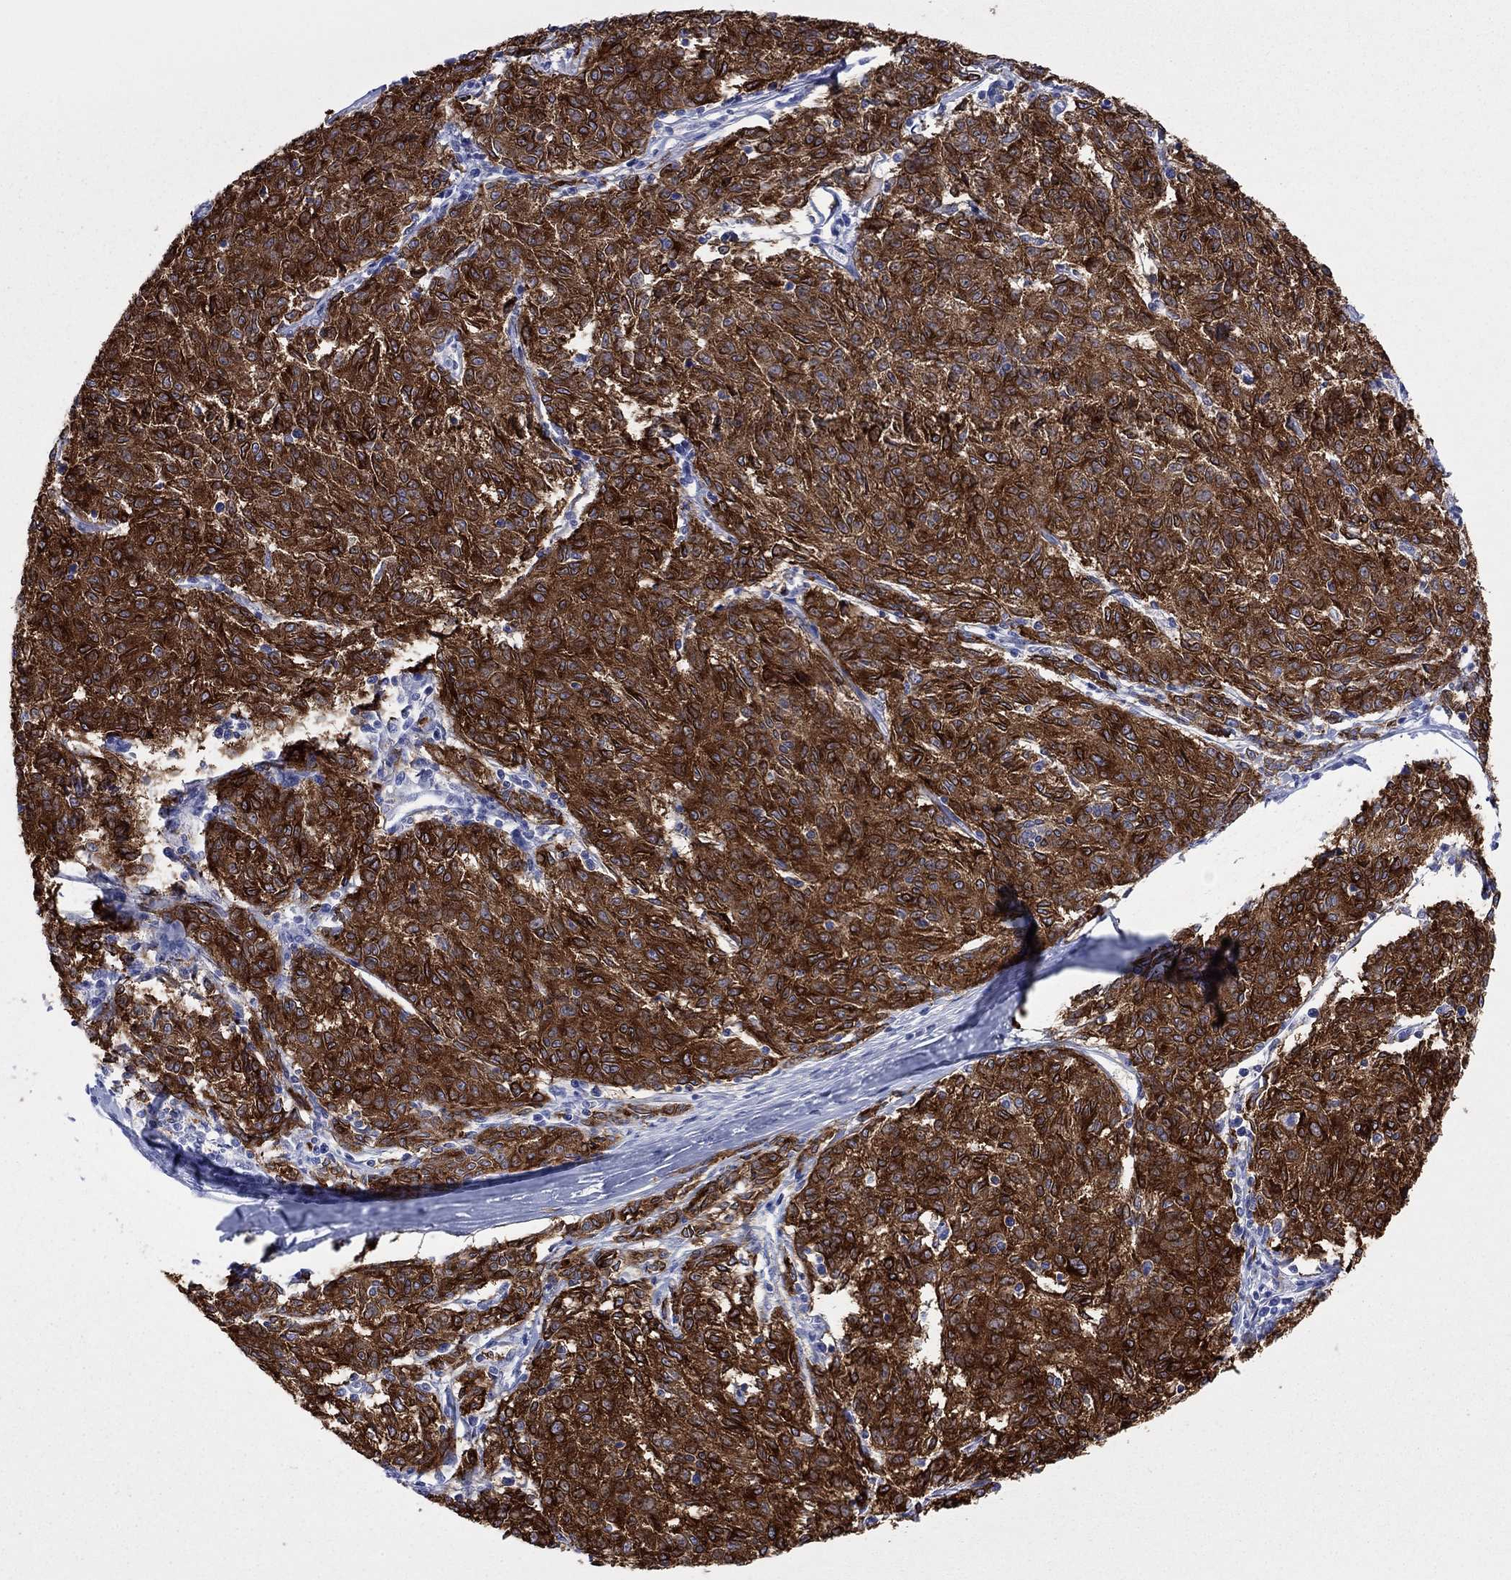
{"staining": {"intensity": "strong", "quantity": ">75%", "location": "cytoplasmic/membranous"}, "tissue": "melanoma", "cell_type": "Tumor cells", "image_type": "cancer", "snomed": [{"axis": "morphology", "description": "Malignant melanoma, NOS"}, {"axis": "topography", "description": "Skin"}], "caption": "Malignant melanoma stained with a protein marker demonstrates strong staining in tumor cells.", "gene": "MLANA", "patient": {"sex": "female", "age": 72}}